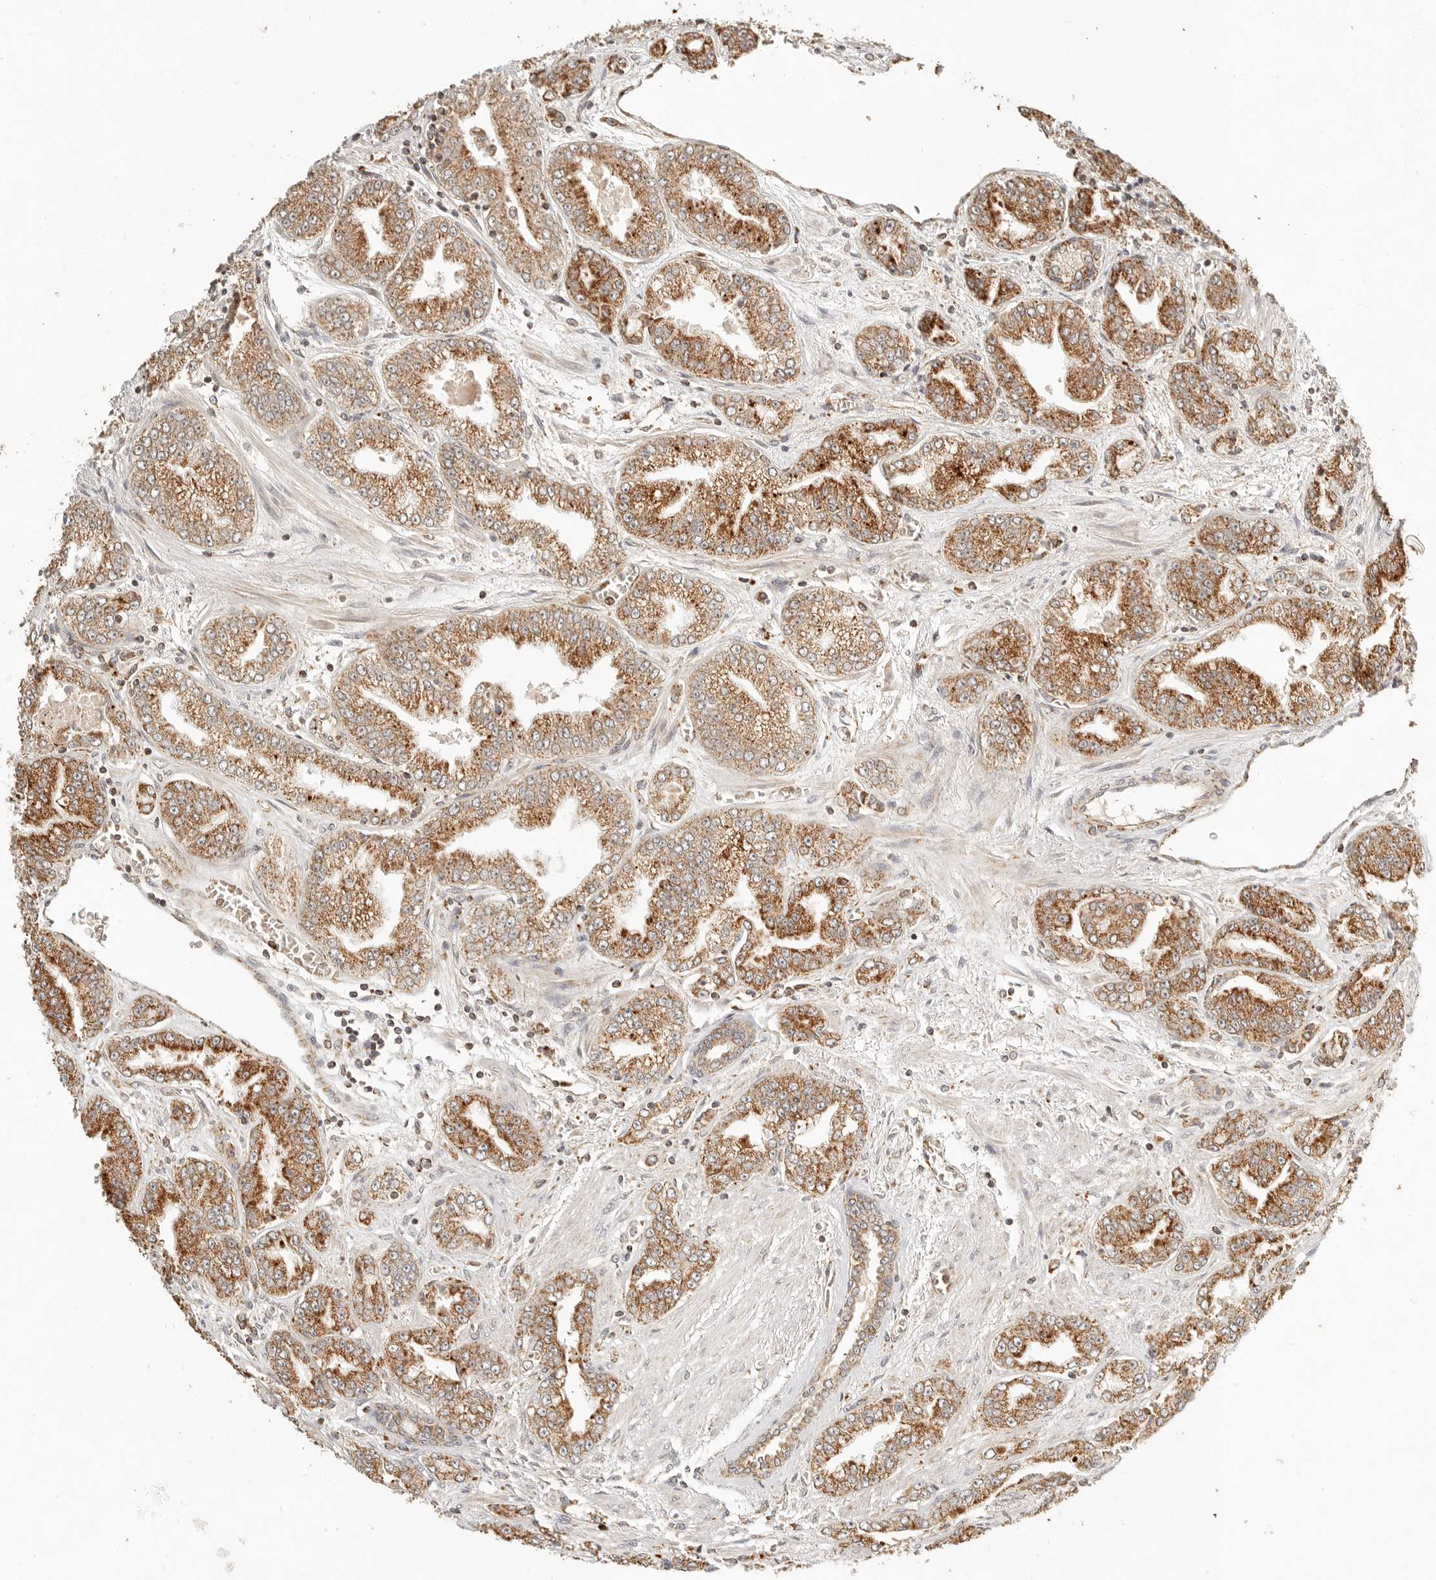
{"staining": {"intensity": "moderate", "quantity": ">75%", "location": "cytoplasmic/membranous"}, "tissue": "prostate cancer", "cell_type": "Tumor cells", "image_type": "cancer", "snomed": [{"axis": "morphology", "description": "Adenocarcinoma, High grade"}, {"axis": "topography", "description": "Prostate"}], "caption": "Immunohistochemistry (IHC) of human high-grade adenocarcinoma (prostate) reveals medium levels of moderate cytoplasmic/membranous positivity in about >75% of tumor cells.", "gene": "MRPL55", "patient": {"sex": "male", "age": 71}}